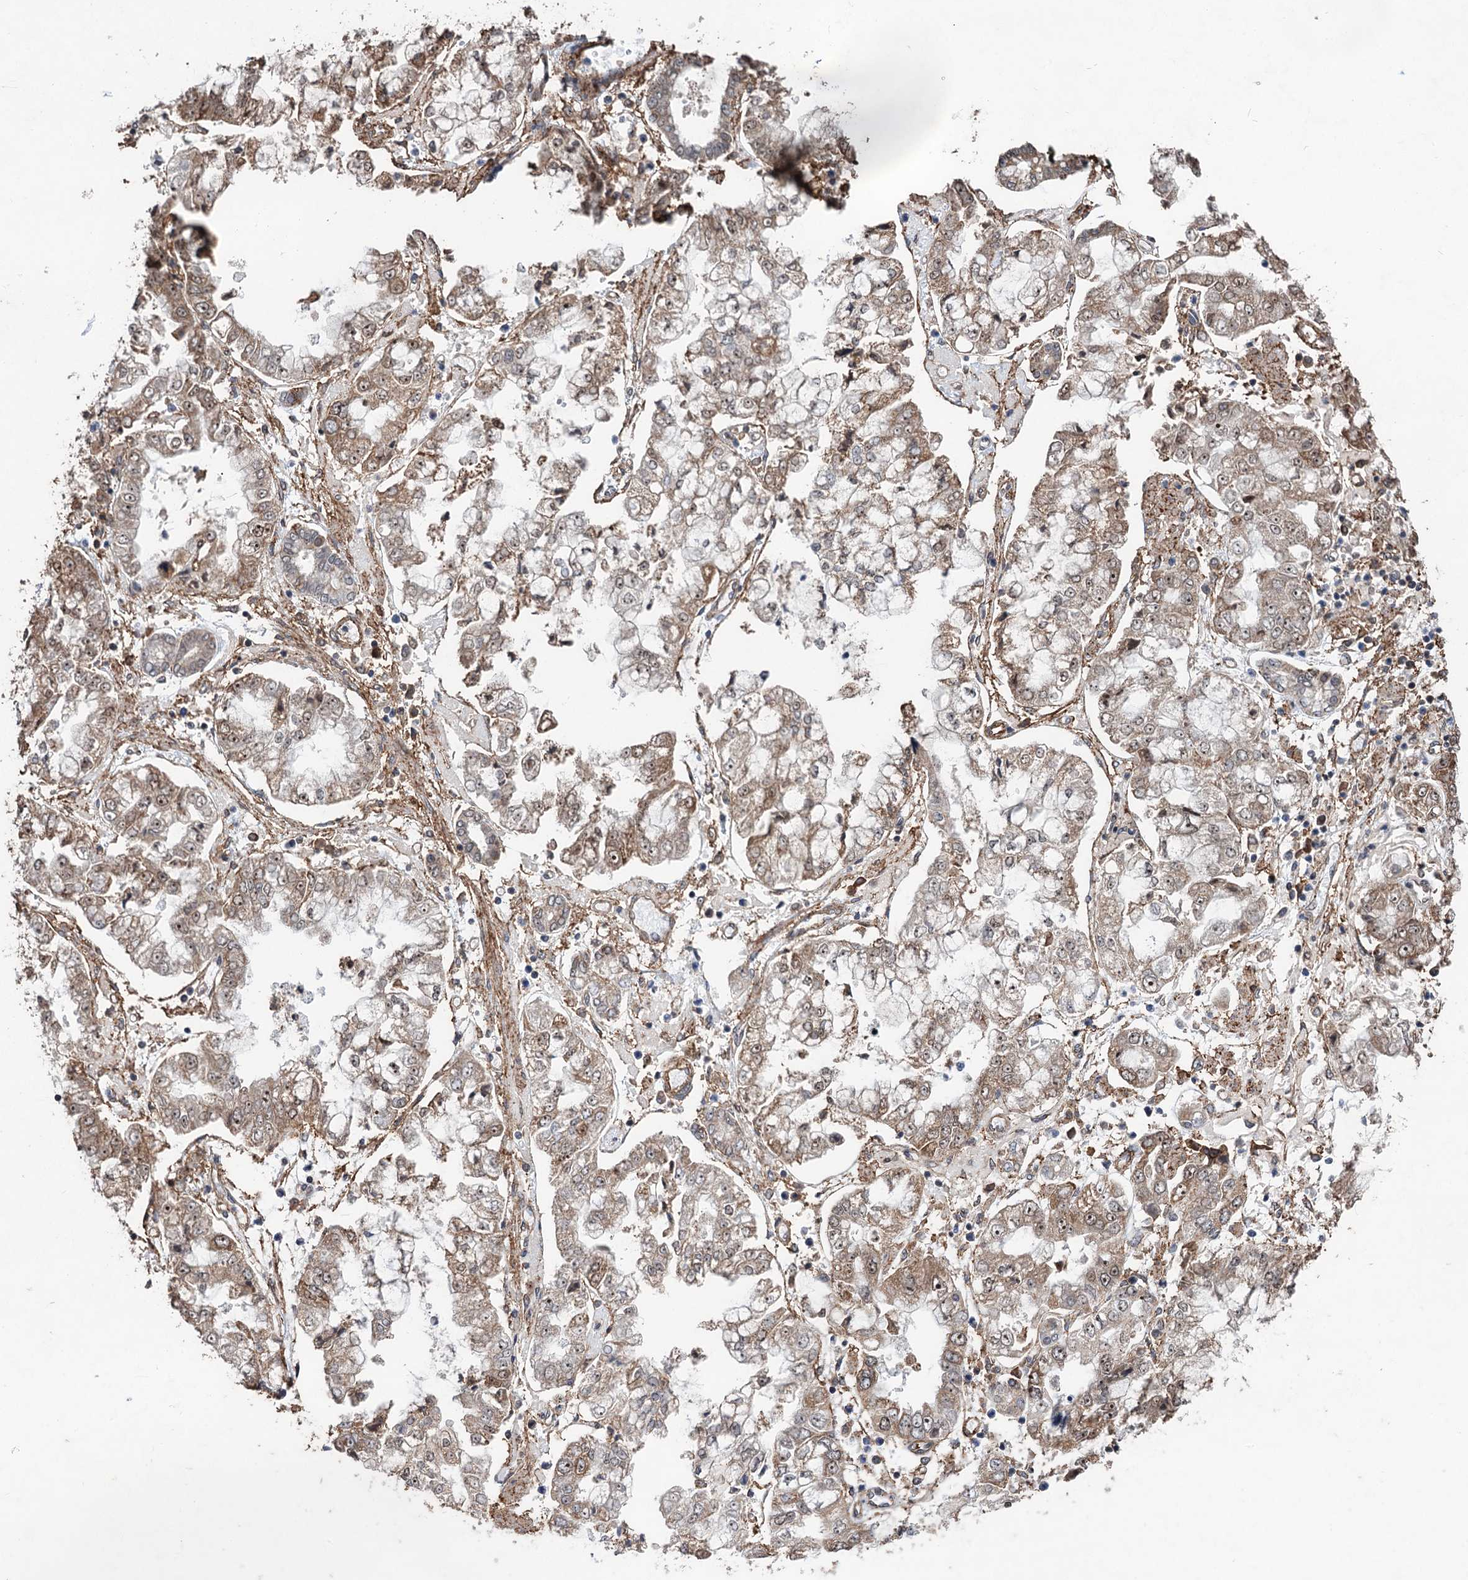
{"staining": {"intensity": "moderate", "quantity": ">75%", "location": "cytoplasmic/membranous,nuclear"}, "tissue": "stomach cancer", "cell_type": "Tumor cells", "image_type": "cancer", "snomed": [{"axis": "morphology", "description": "Adenocarcinoma, NOS"}, {"axis": "topography", "description": "Stomach"}], "caption": "The image shows immunohistochemical staining of stomach adenocarcinoma. There is moderate cytoplasmic/membranous and nuclear positivity is seen in about >75% of tumor cells. The staining is performed using DAB brown chromogen to label protein expression. The nuclei are counter-stained blue using hematoxylin.", "gene": "TMA16", "patient": {"sex": "male", "age": 76}}